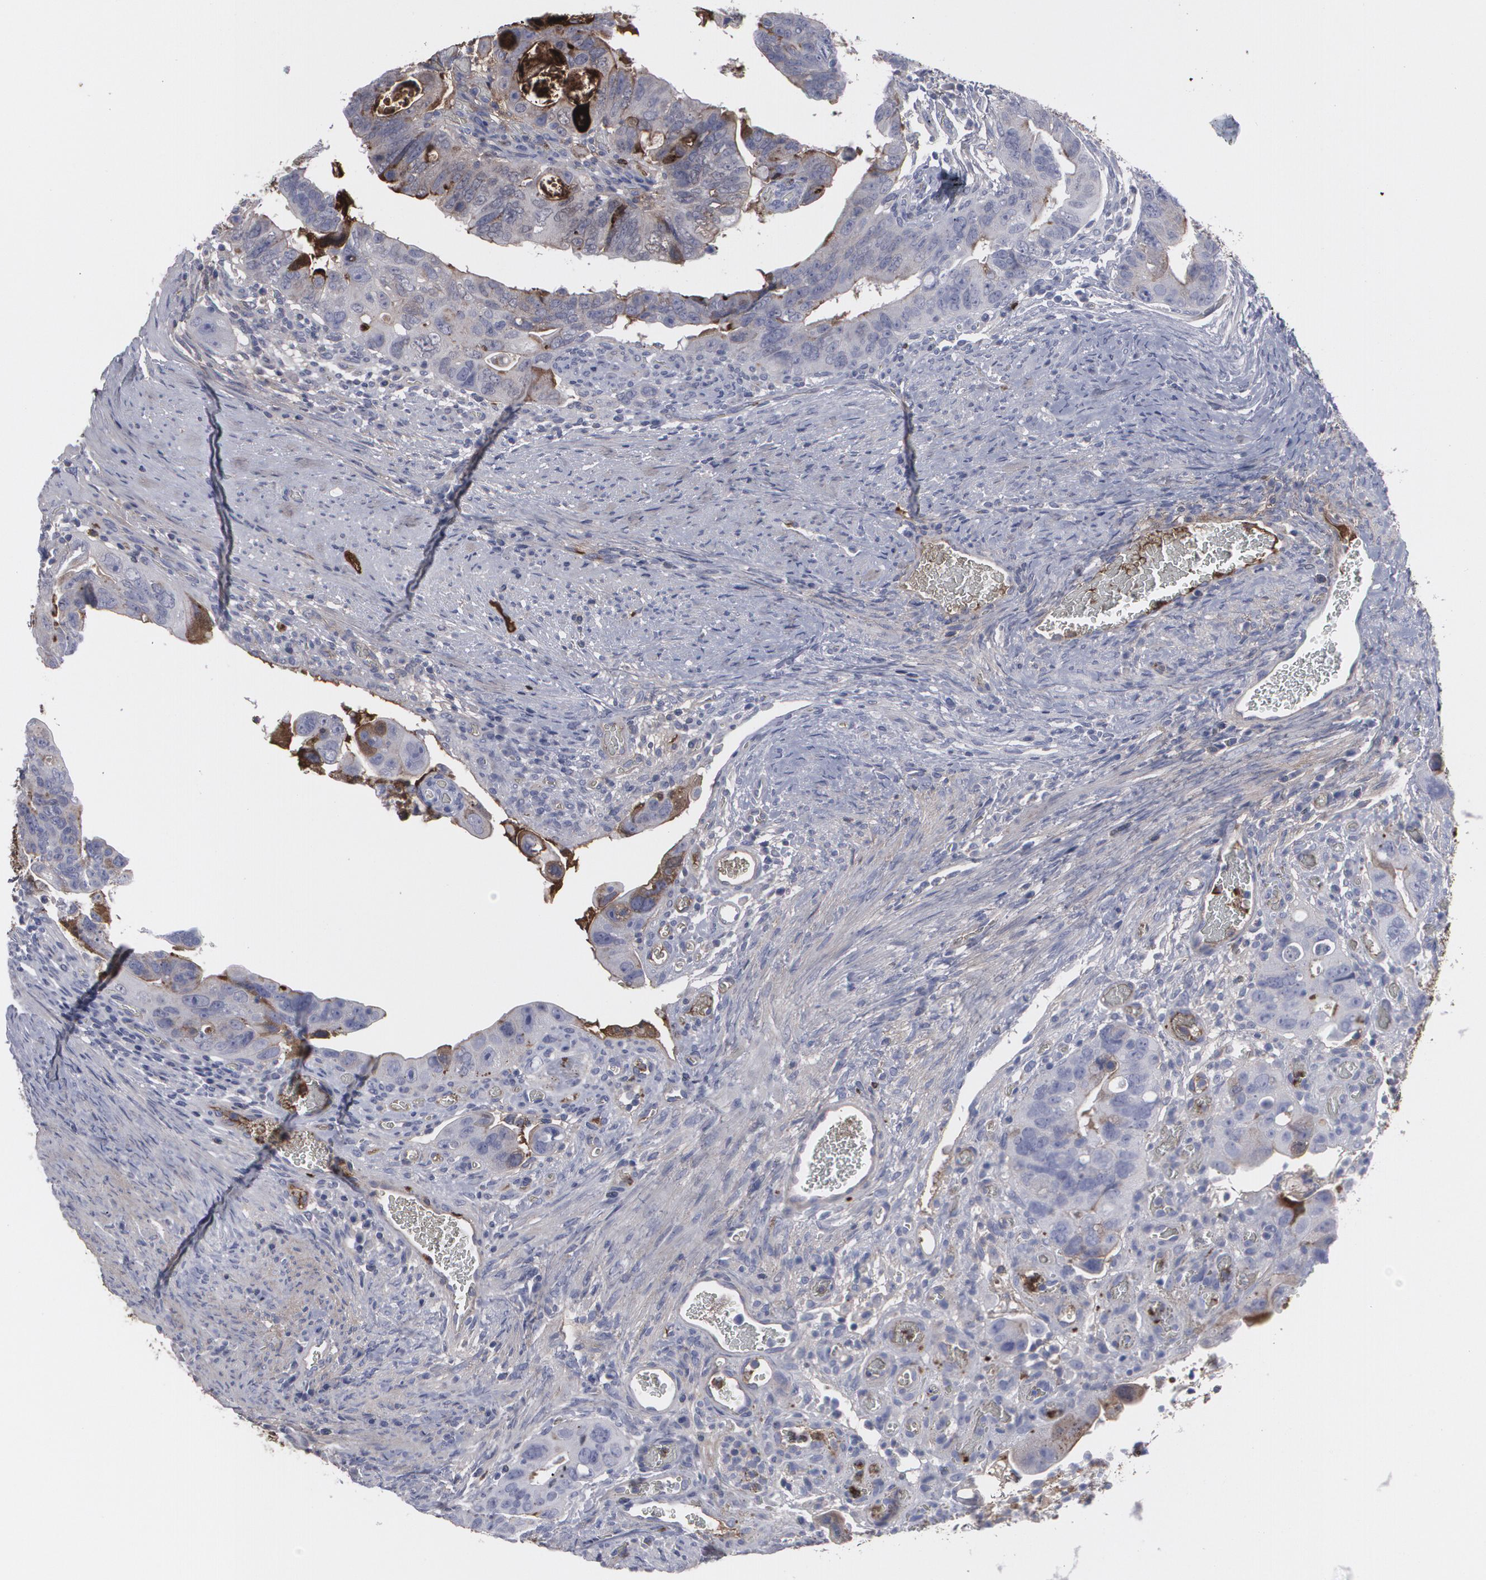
{"staining": {"intensity": "negative", "quantity": "none", "location": "none"}, "tissue": "colorectal cancer", "cell_type": "Tumor cells", "image_type": "cancer", "snomed": [{"axis": "morphology", "description": "Adenocarcinoma, NOS"}, {"axis": "topography", "description": "Rectum"}], "caption": "Tumor cells are negative for brown protein staining in colorectal cancer.", "gene": "LRG1", "patient": {"sex": "male", "age": 53}}